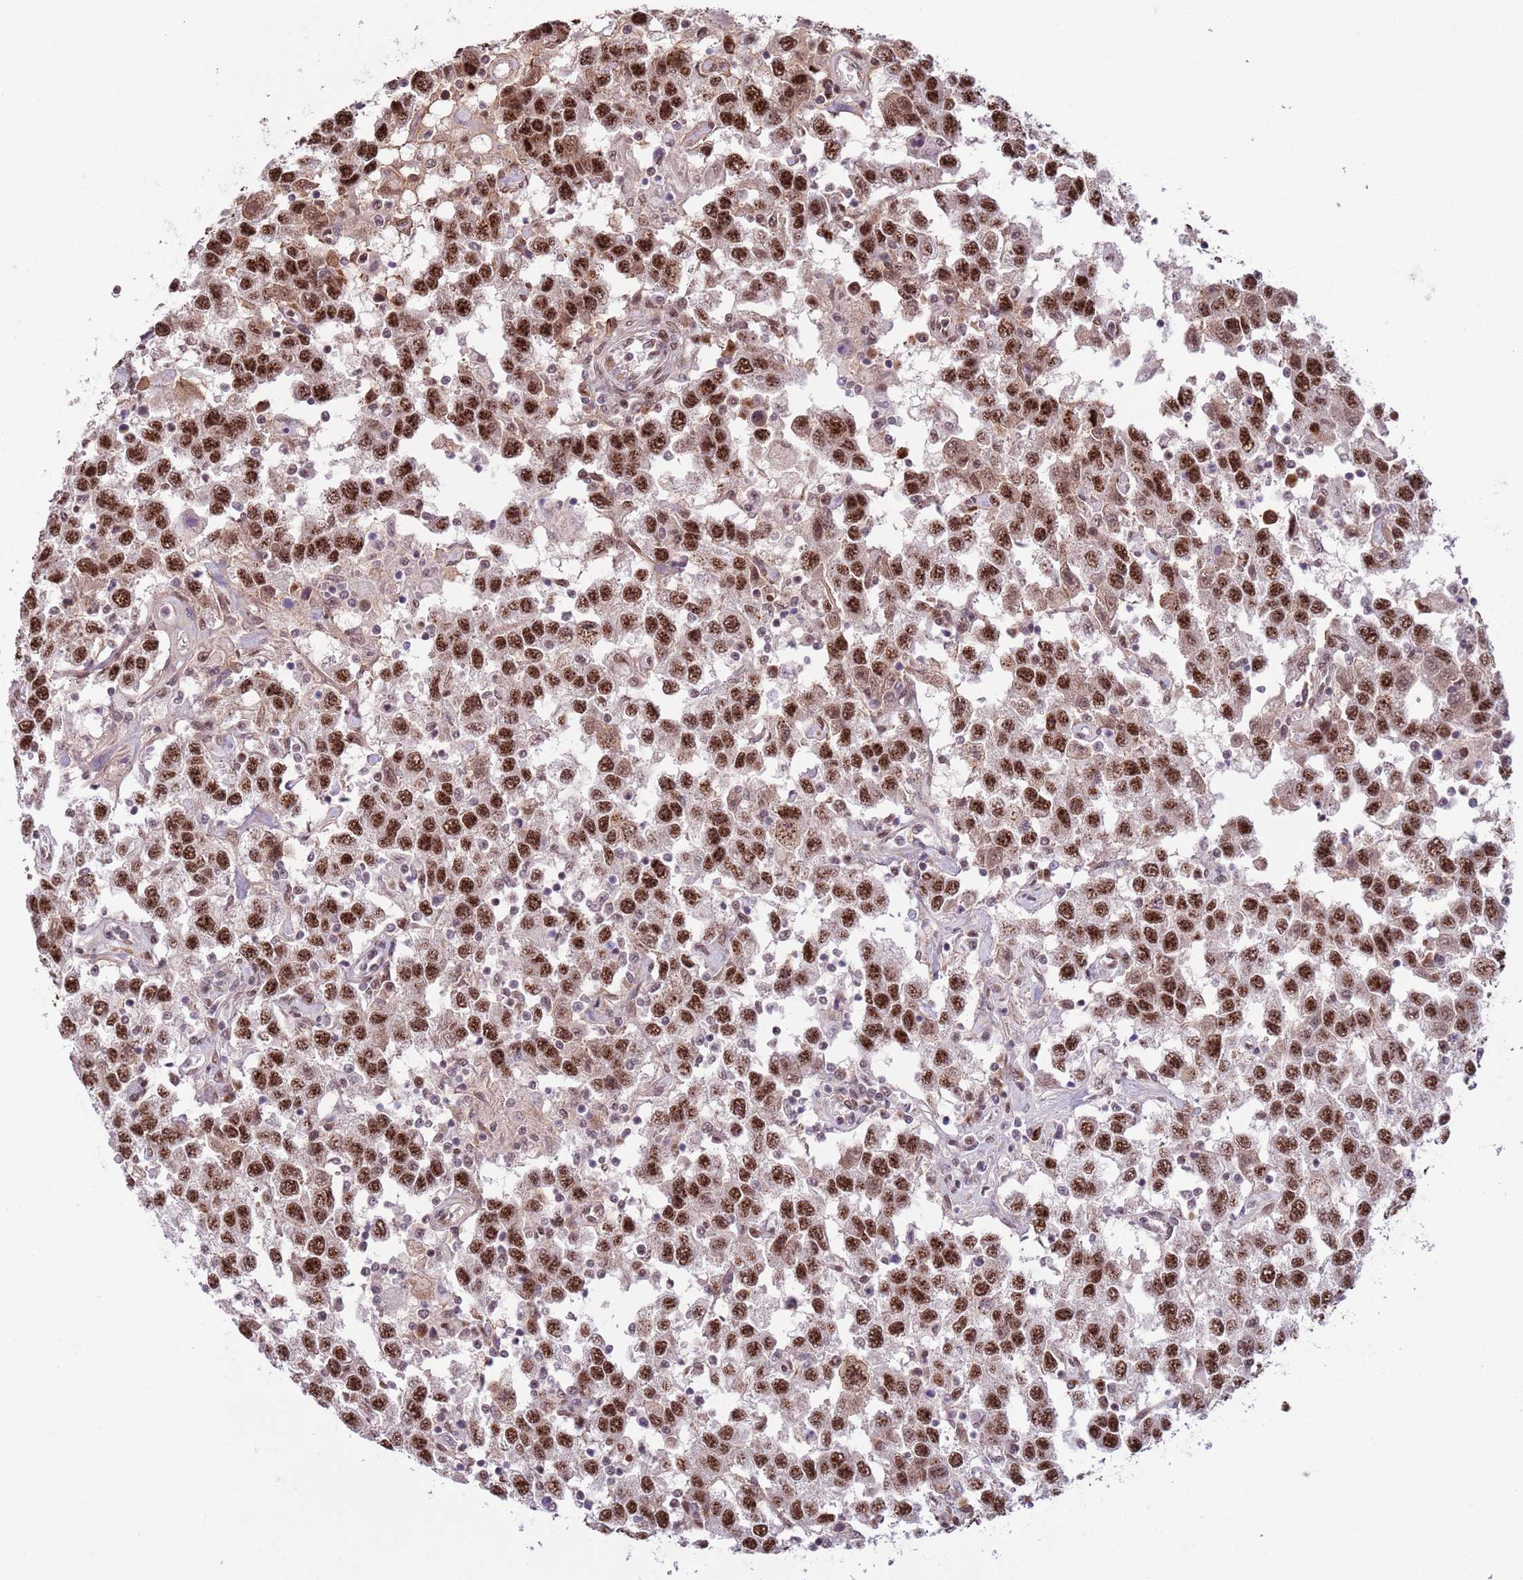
{"staining": {"intensity": "strong", "quantity": ">75%", "location": "nuclear"}, "tissue": "testis cancer", "cell_type": "Tumor cells", "image_type": "cancer", "snomed": [{"axis": "morphology", "description": "Seminoma, NOS"}, {"axis": "topography", "description": "Testis"}], "caption": "Protein analysis of seminoma (testis) tissue shows strong nuclear expression in about >75% of tumor cells. The staining is performed using DAB brown chromogen to label protein expression. The nuclei are counter-stained blue using hematoxylin.", "gene": "SIPA1L3", "patient": {"sex": "male", "age": 41}}